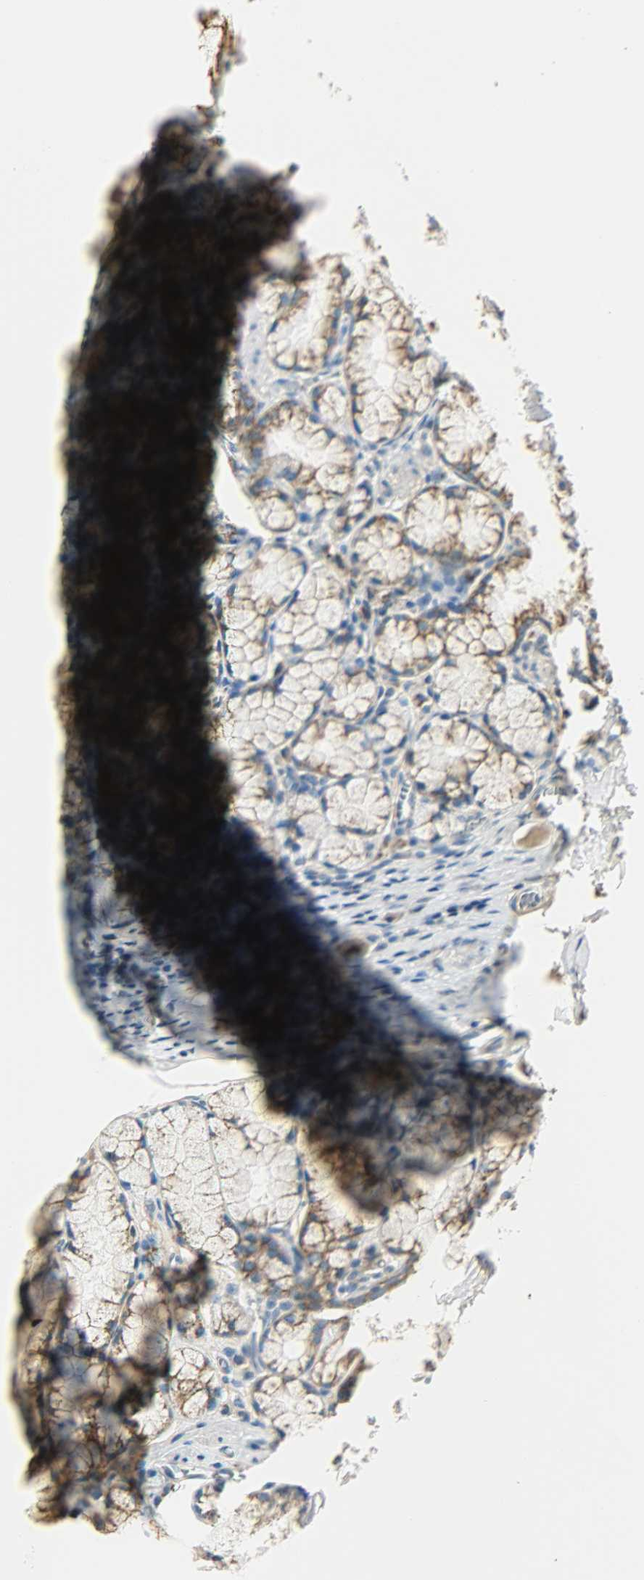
{"staining": {"intensity": "moderate", "quantity": ">75%", "location": "cytoplasmic/membranous"}, "tissue": "stomach", "cell_type": "Glandular cells", "image_type": "normal", "snomed": [{"axis": "morphology", "description": "Normal tissue, NOS"}, {"axis": "topography", "description": "Stomach, lower"}], "caption": "The photomicrograph displays staining of unremarkable stomach, revealing moderate cytoplasmic/membranous protein positivity (brown color) within glandular cells.", "gene": "NNT", "patient": {"sex": "male", "age": 56}}